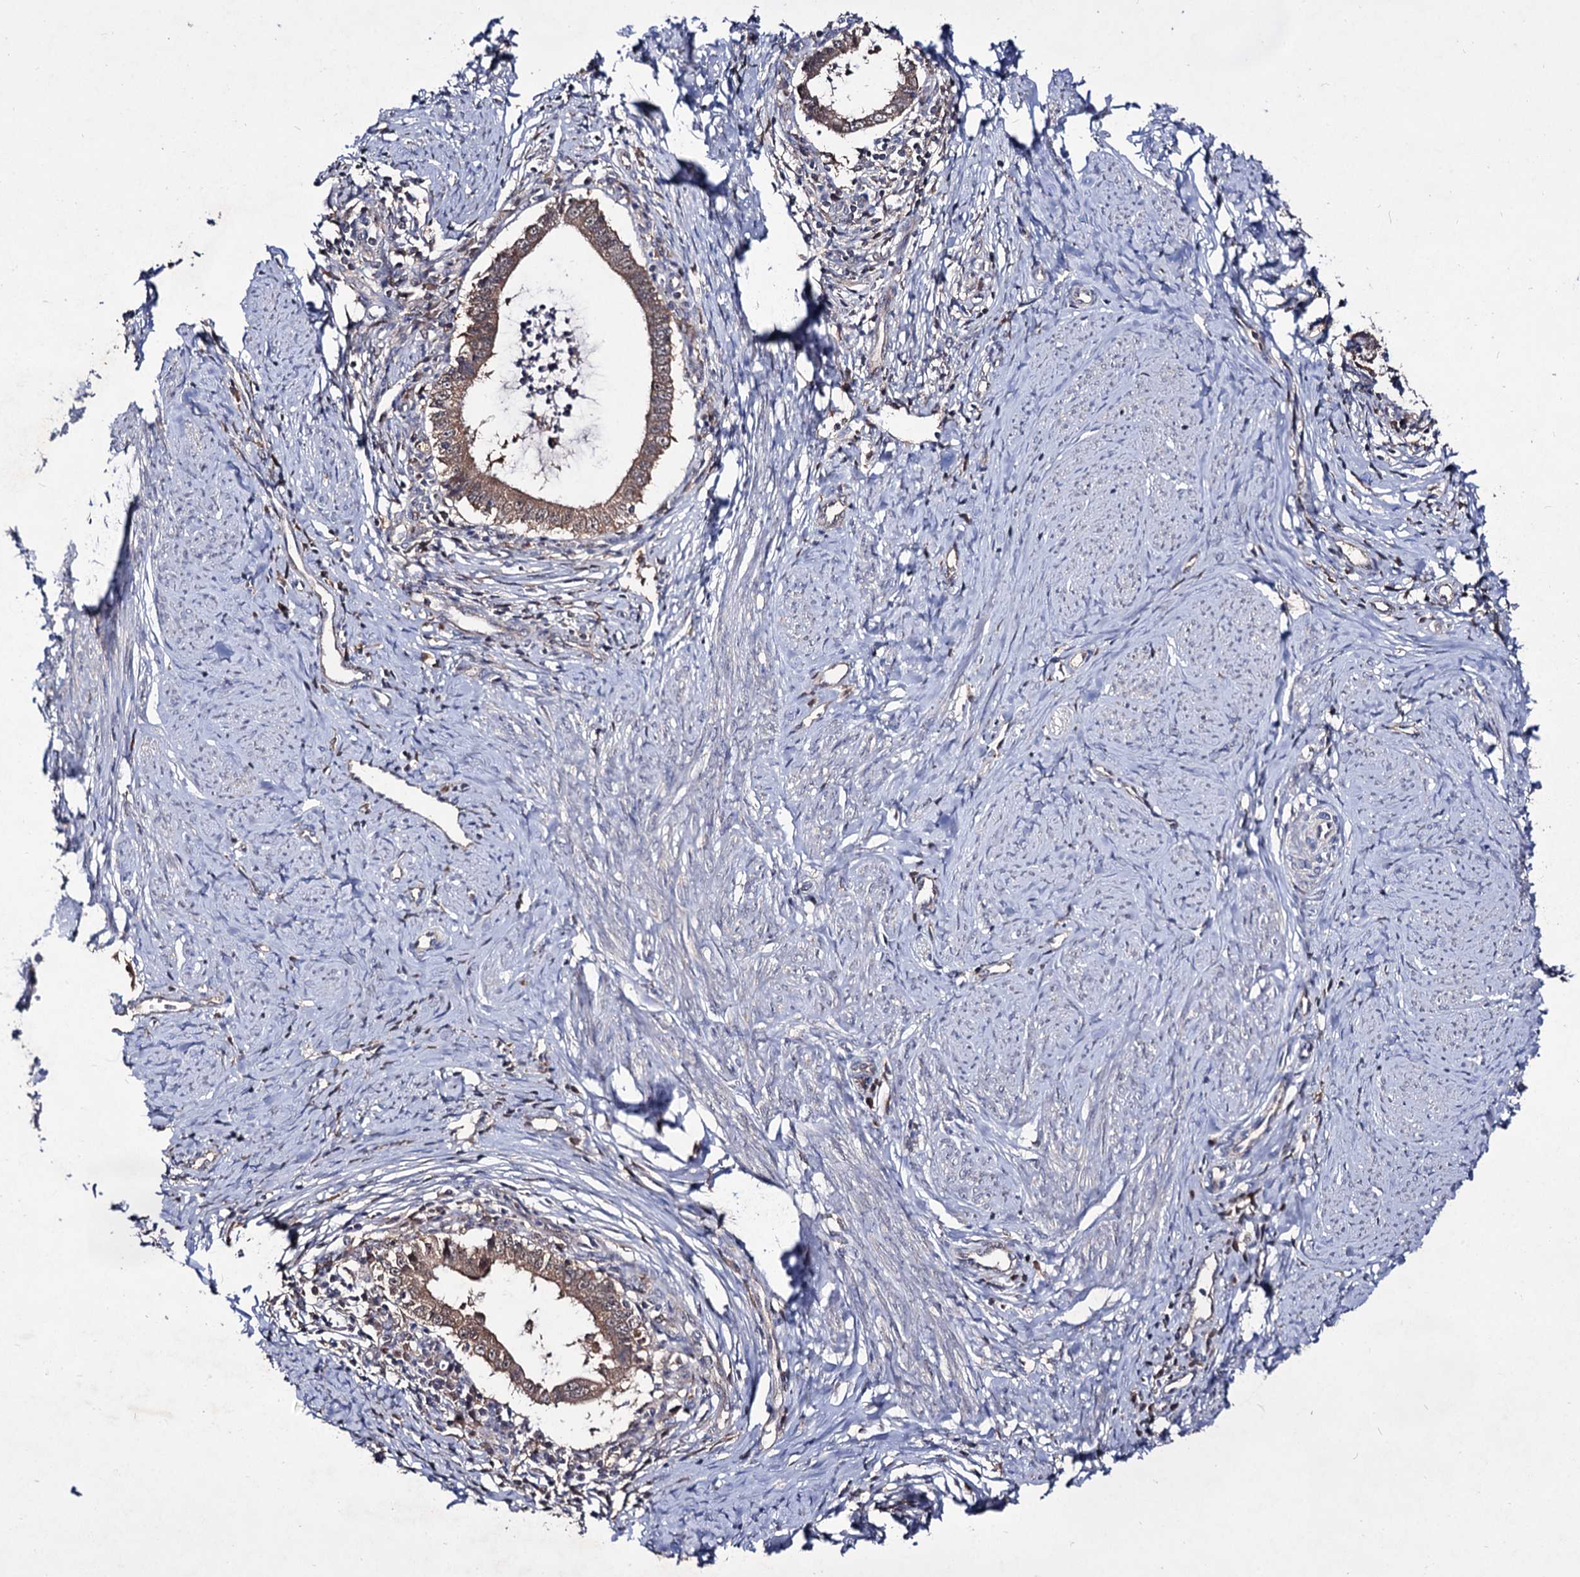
{"staining": {"intensity": "weak", "quantity": ">75%", "location": "cytoplasmic/membranous"}, "tissue": "cervical cancer", "cell_type": "Tumor cells", "image_type": "cancer", "snomed": [{"axis": "morphology", "description": "Adenocarcinoma, NOS"}, {"axis": "topography", "description": "Cervix"}], "caption": "This is an image of immunohistochemistry staining of adenocarcinoma (cervical), which shows weak staining in the cytoplasmic/membranous of tumor cells.", "gene": "ACTR6", "patient": {"sex": "female", "age": 36}}